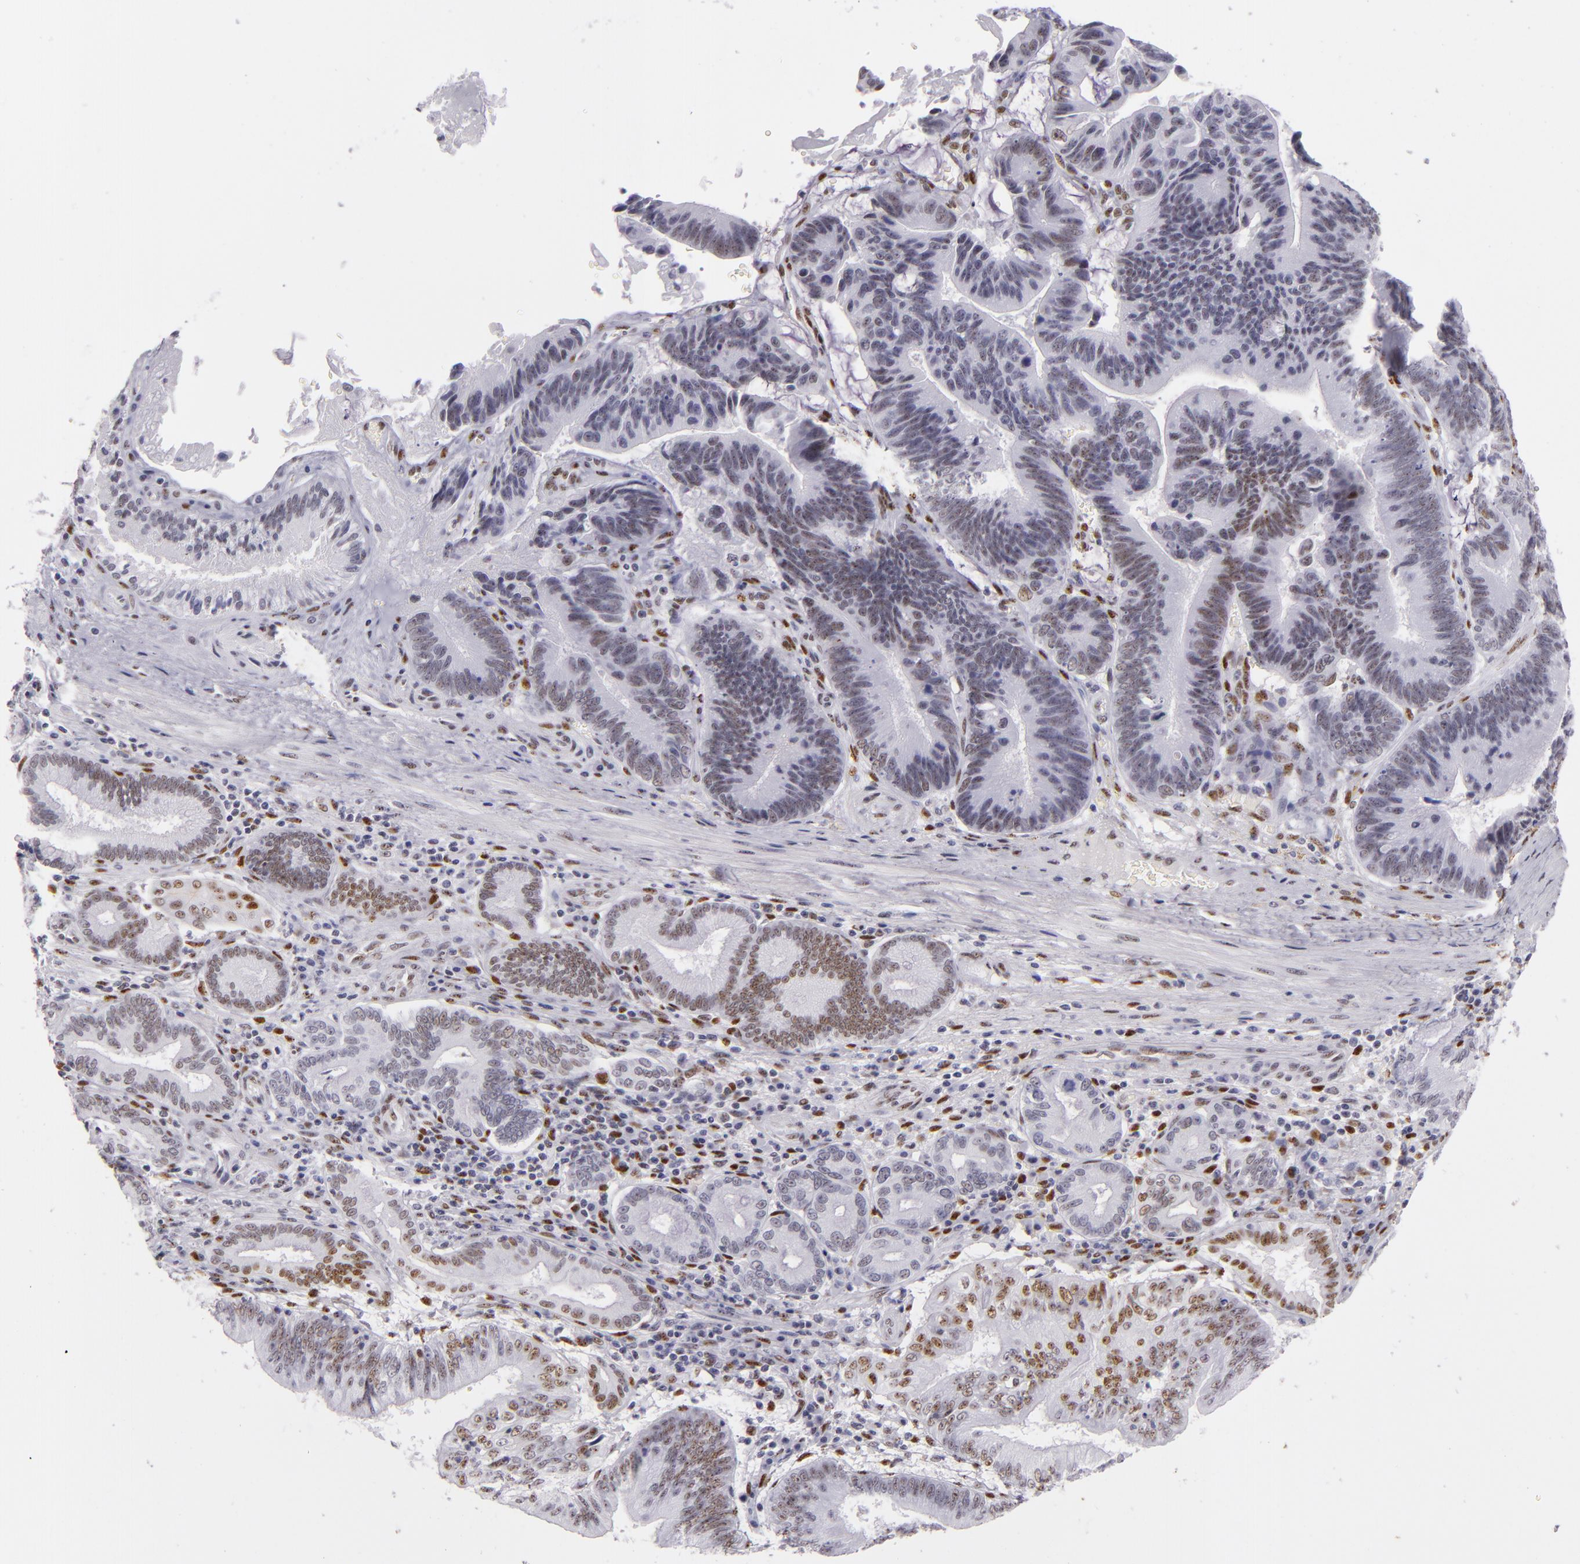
{"staining": {"intensity": "weak", "quantity": "25%-75%", "location": "nuclear"}, "tissue": "pancreatic cancer", "cell_type": "Tumor cells", "image_type": "cancer", "snomed": [{"axis": "morphology", "description": "Adenocarcinoma, NOS"}, {"axis": "topography", "description": "Pancreas"}], "caption": "A histopathology image of human adenocarcinoma (pancreatic) stained for a protein displays weak nuclear brown staining in tumor cells.", "gene": "TOP3A", "patient": {"sex": "male", "age": 82}}